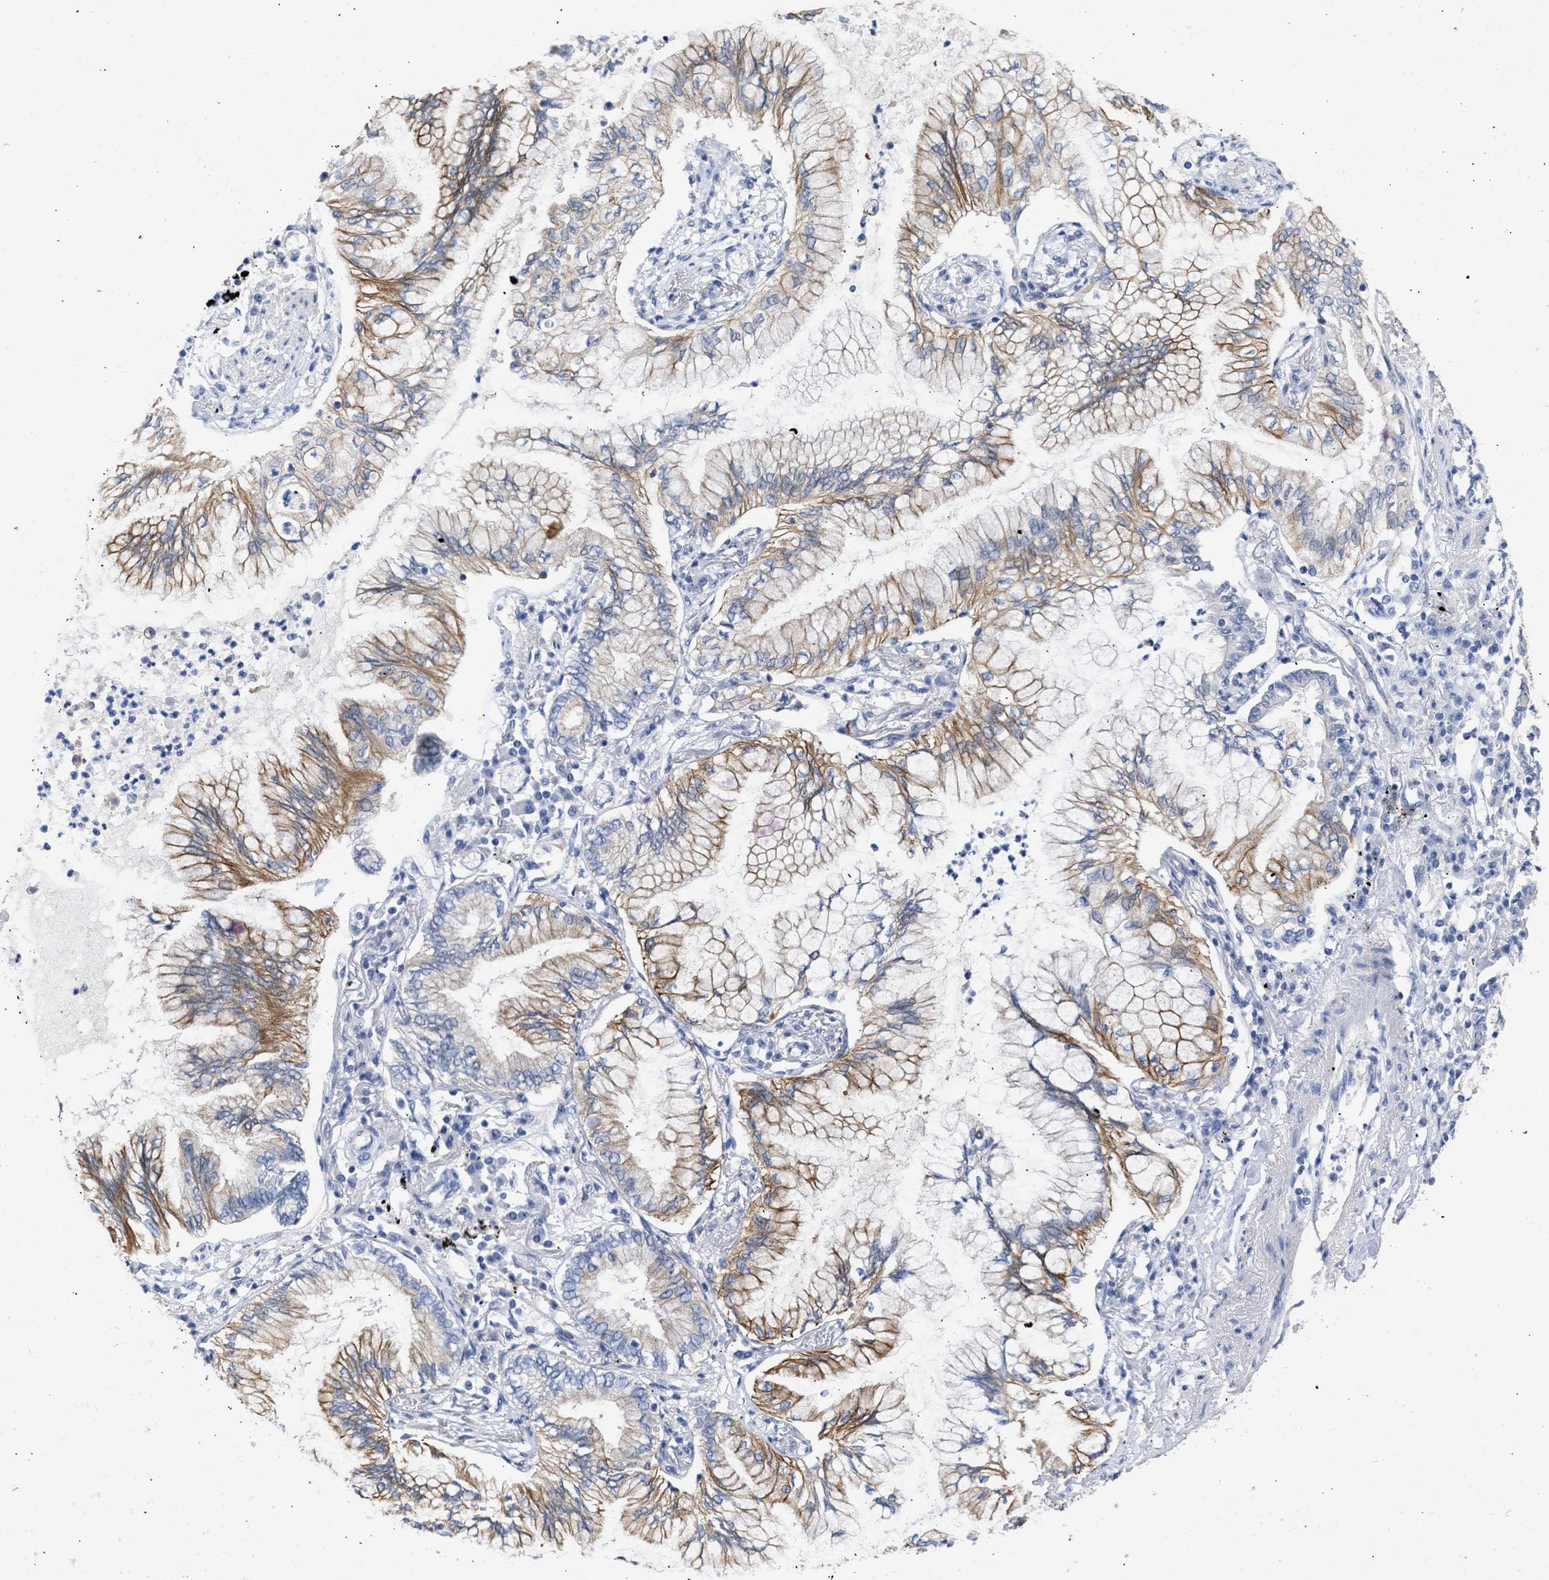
{"staining": {"intensity": "moderate", "quantity": ">75%", "location": "cytoplasmic/membranous"}, "tissue": "lung cancer", "cell_type": "Tumor cells", "image_type": "cancer", "snomed": [{"axis": "morphology", "description": "Normal tissue, NOS"}, {"axis": "morphology", "description": "Adenocarcinoma, NOS"}, {"axis": "topography", "description": "Bronchus"}, {"axis": "topography", "description": "Lung"}], "caption": "This histopathology image displays immunohistochemistry staining of human lung cancer, with medium moderate cytoplasmic/membranous staining in about >75% of tumor cells.", "gene": "DDX41", "patient": {"sex": "female", "age": 70}}